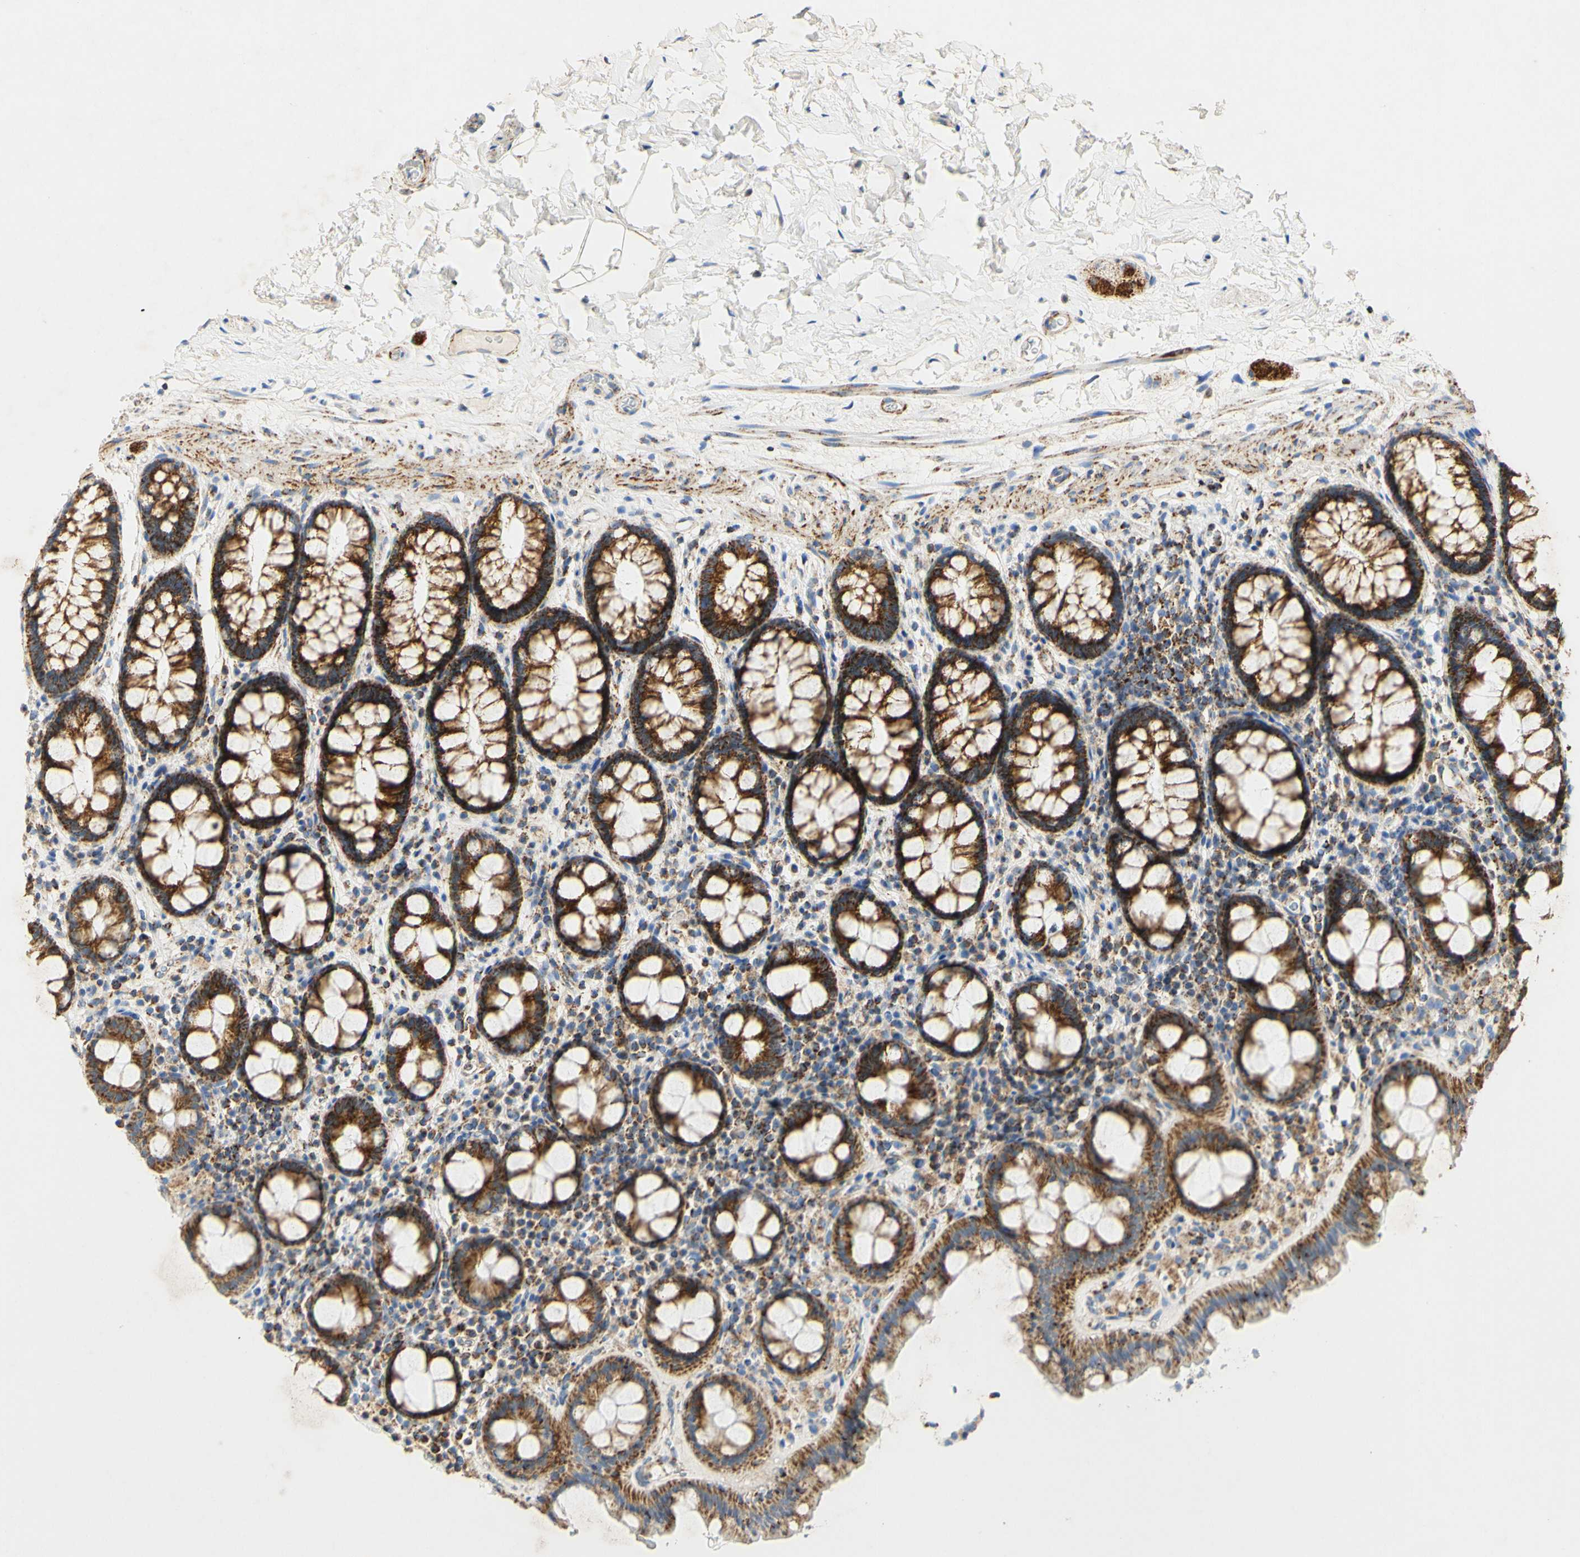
{"staining": {"intensity": "weak", "quantity": "25%-75%", "location": "cytoplasmic/membranous"}, "tissue": "colon", "cell_type": "Endothelial cells", "image_type": "normal", "snomed": [{"axis": "morphology", "description": "Normal tissue, NOS"}, {"axis": "topography", "description": "Colon"}], "caption": "High-magnification brightfield microscopy of normal colon stained with DAB (3,3'-diaminobenzidine) (brown) and counterstained with hematoxylin (blue). endothelial cells exhibit weak cytoplasmic/membranous staining is appreciated in approximately25%-75% of cells. The staining was performed using DAB (3,3'-diaminobenzidine), with brown indicating positive protein expression. Nuclei are stained blue with hematoxylin.", "gene": "OXCT1", "patient": {"sex": "female", "age": 80}}